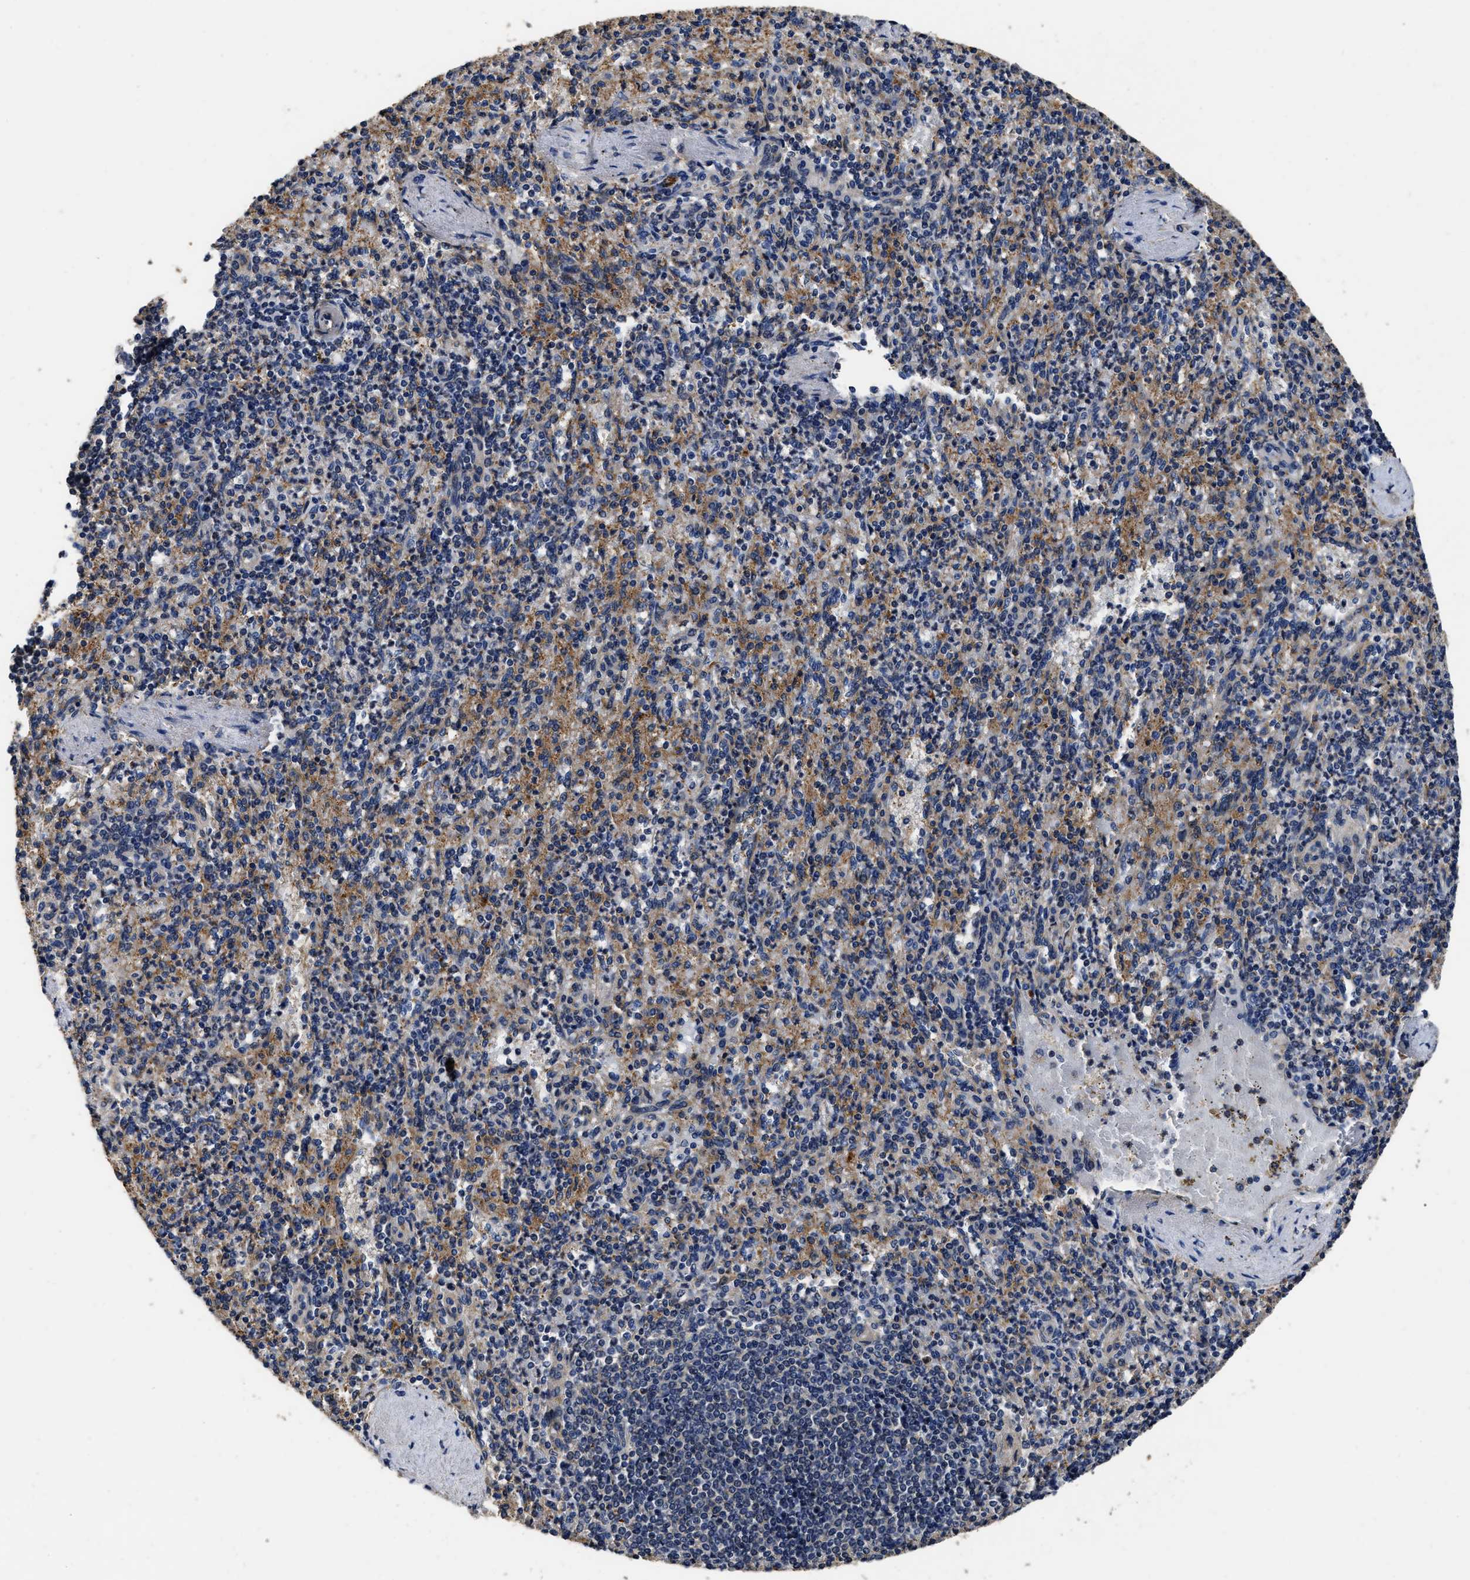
{"staining": {"intensity": "moderate", "quantity": "25%-75%", "location": "cytoplasmic/membranous"}, "tissue": "spleen", "cell_type": "Cells in red pulp", "image_type": "normal", "snomed": [{"axis": "morphology", "description": "Normal tissue, NOS"}, {"axis": "topography", "description": "Spleen"}], "caption": "This is an image of immunohistochemistry staining of unremarkable spleen, which shows moderate expression in the cytoplasmic/membranous of cells in red pulp.", "gene": "ABCG8", "patient": {"sex": "female", "age": 74}}